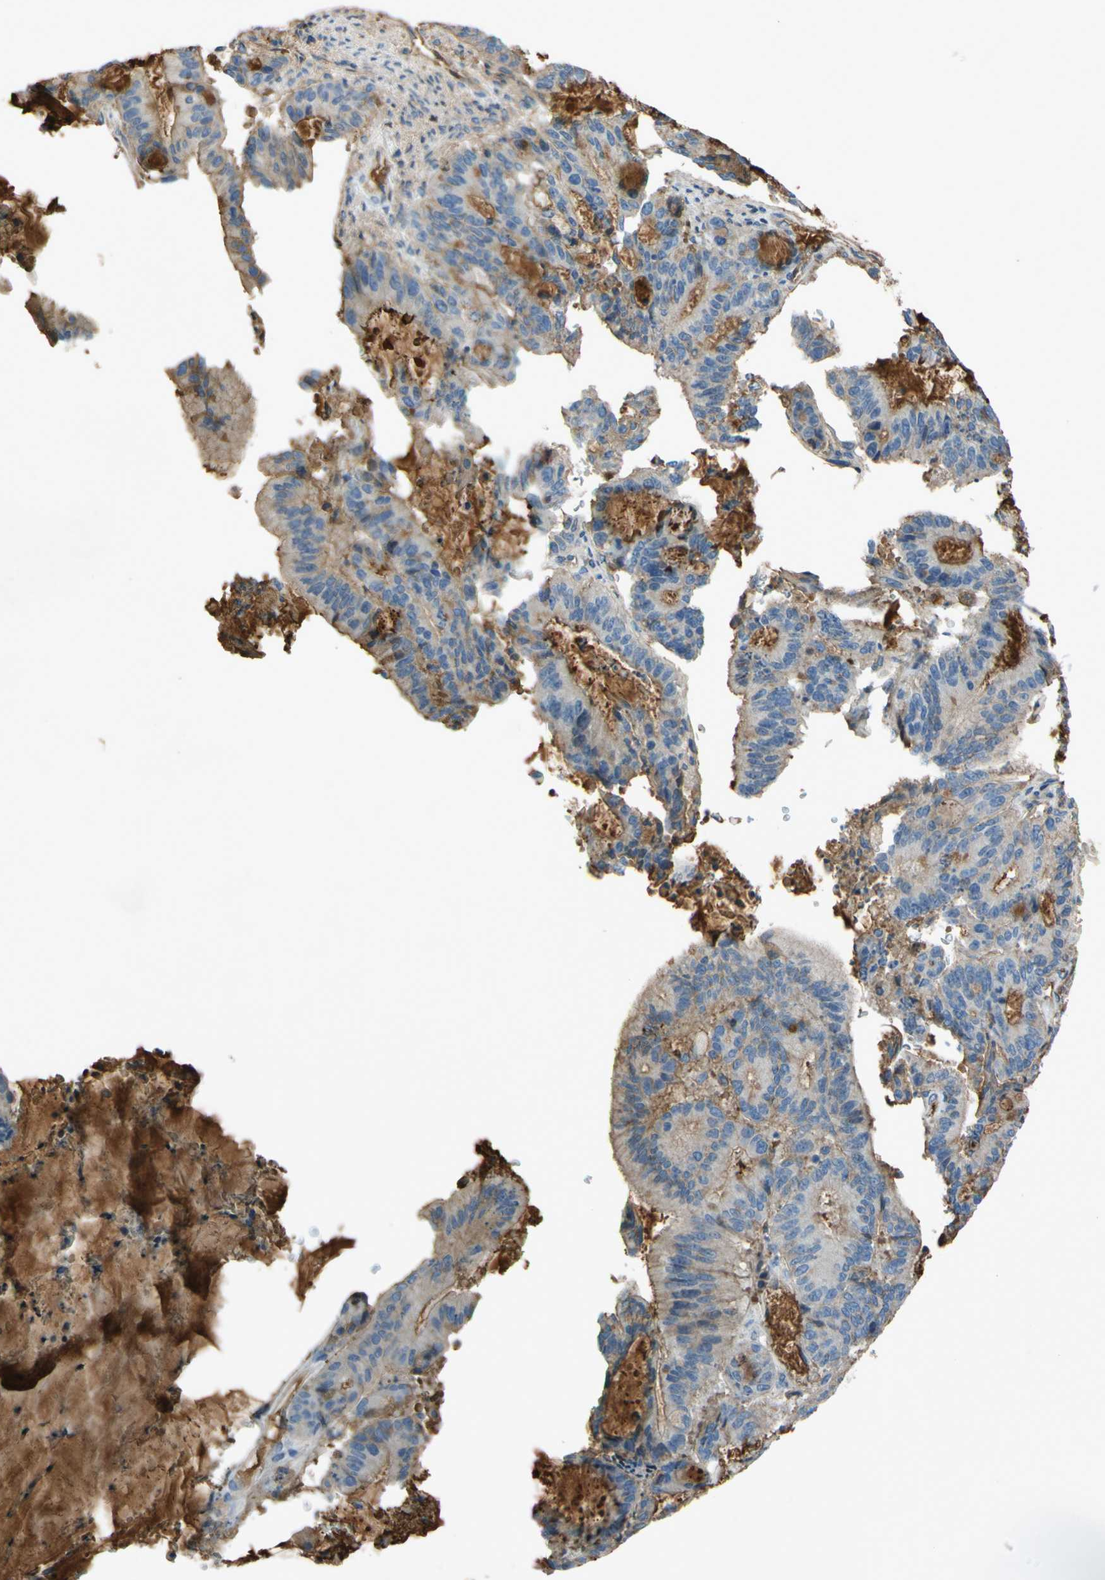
{"staining": {"intensity": "weak", "quantity": ">75%", "location": "cytoplasmic/membranous"}, "tissue": "liver cancer", "cell_type": "Tumor cells", "image_type": "cancer", "snomed": [{"axis": "morphology", "description": "Cholangiocarcinoma"}, {"axis": "topography", "description": "Liver"}], "caption": "Liver cancer stained with IHC displays weak cytoplasmic/membranous staining in about >75% of tumor cells.", "gene": "TIMP2", "patient": {"sex": "female", "age": 73}}